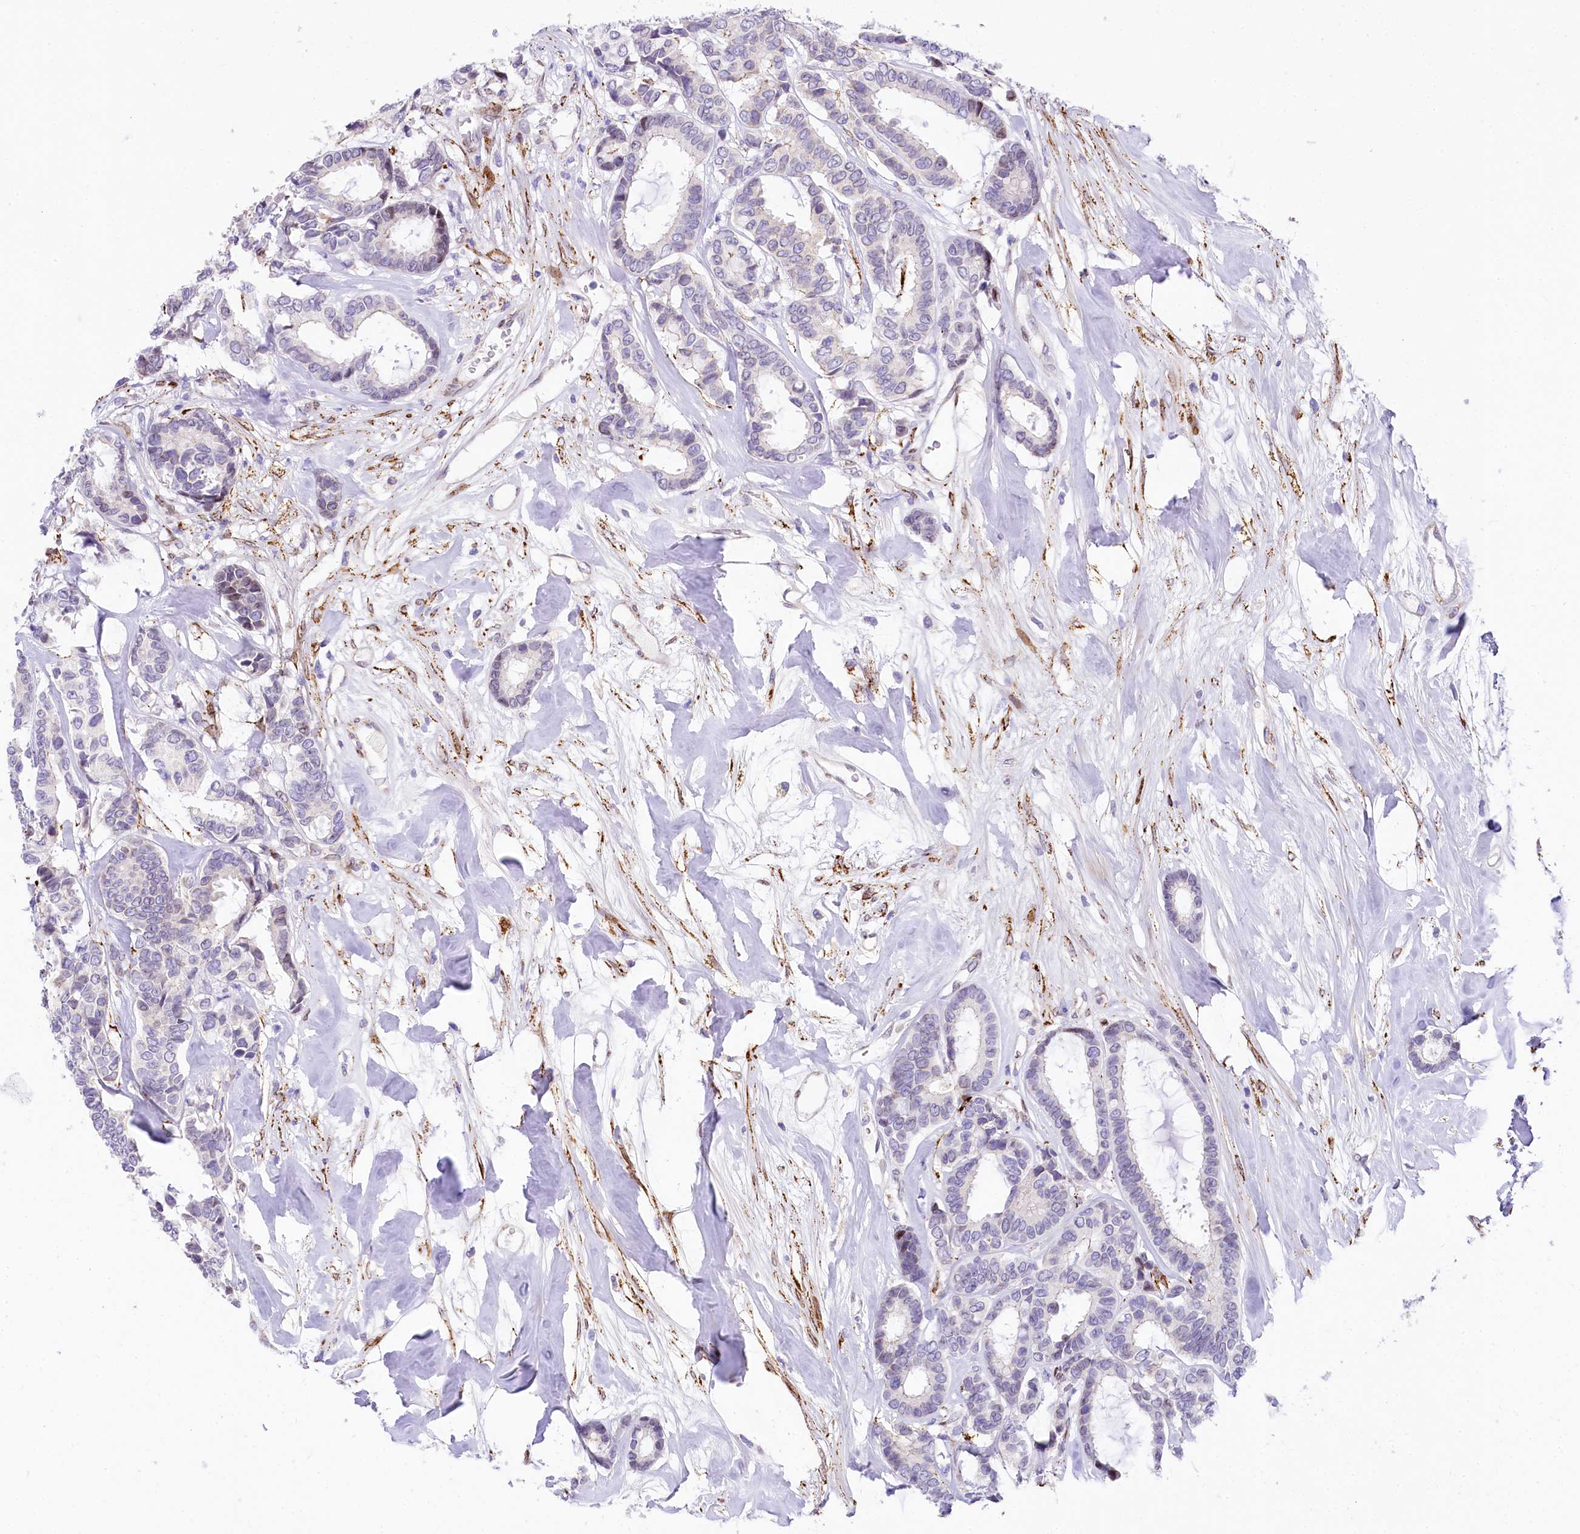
{"staining": {"intensity": "negative", "quantity": "none", "location": "none"}, "tissue": "breast cancer", "cell_type": "Tumor cells", "image_type": "cancer", "snomed": [{"axis": "morphology", "description": "Duct carcinoma"}, {"axis": "topography", "description": "Breast"}], "caption": "High power microscopy photomicrograph of an immunohistochemistry micrograph of intraductal carcinoma (breast), revealing no significant expression in tumor cells. (Stains: DAB IHC with hematoxylin counter stain, Microscopy: brightfield microscopy at high magnification).", "gene": "PPIP5K2", "patient": {"sex": "female", "age": 87}}